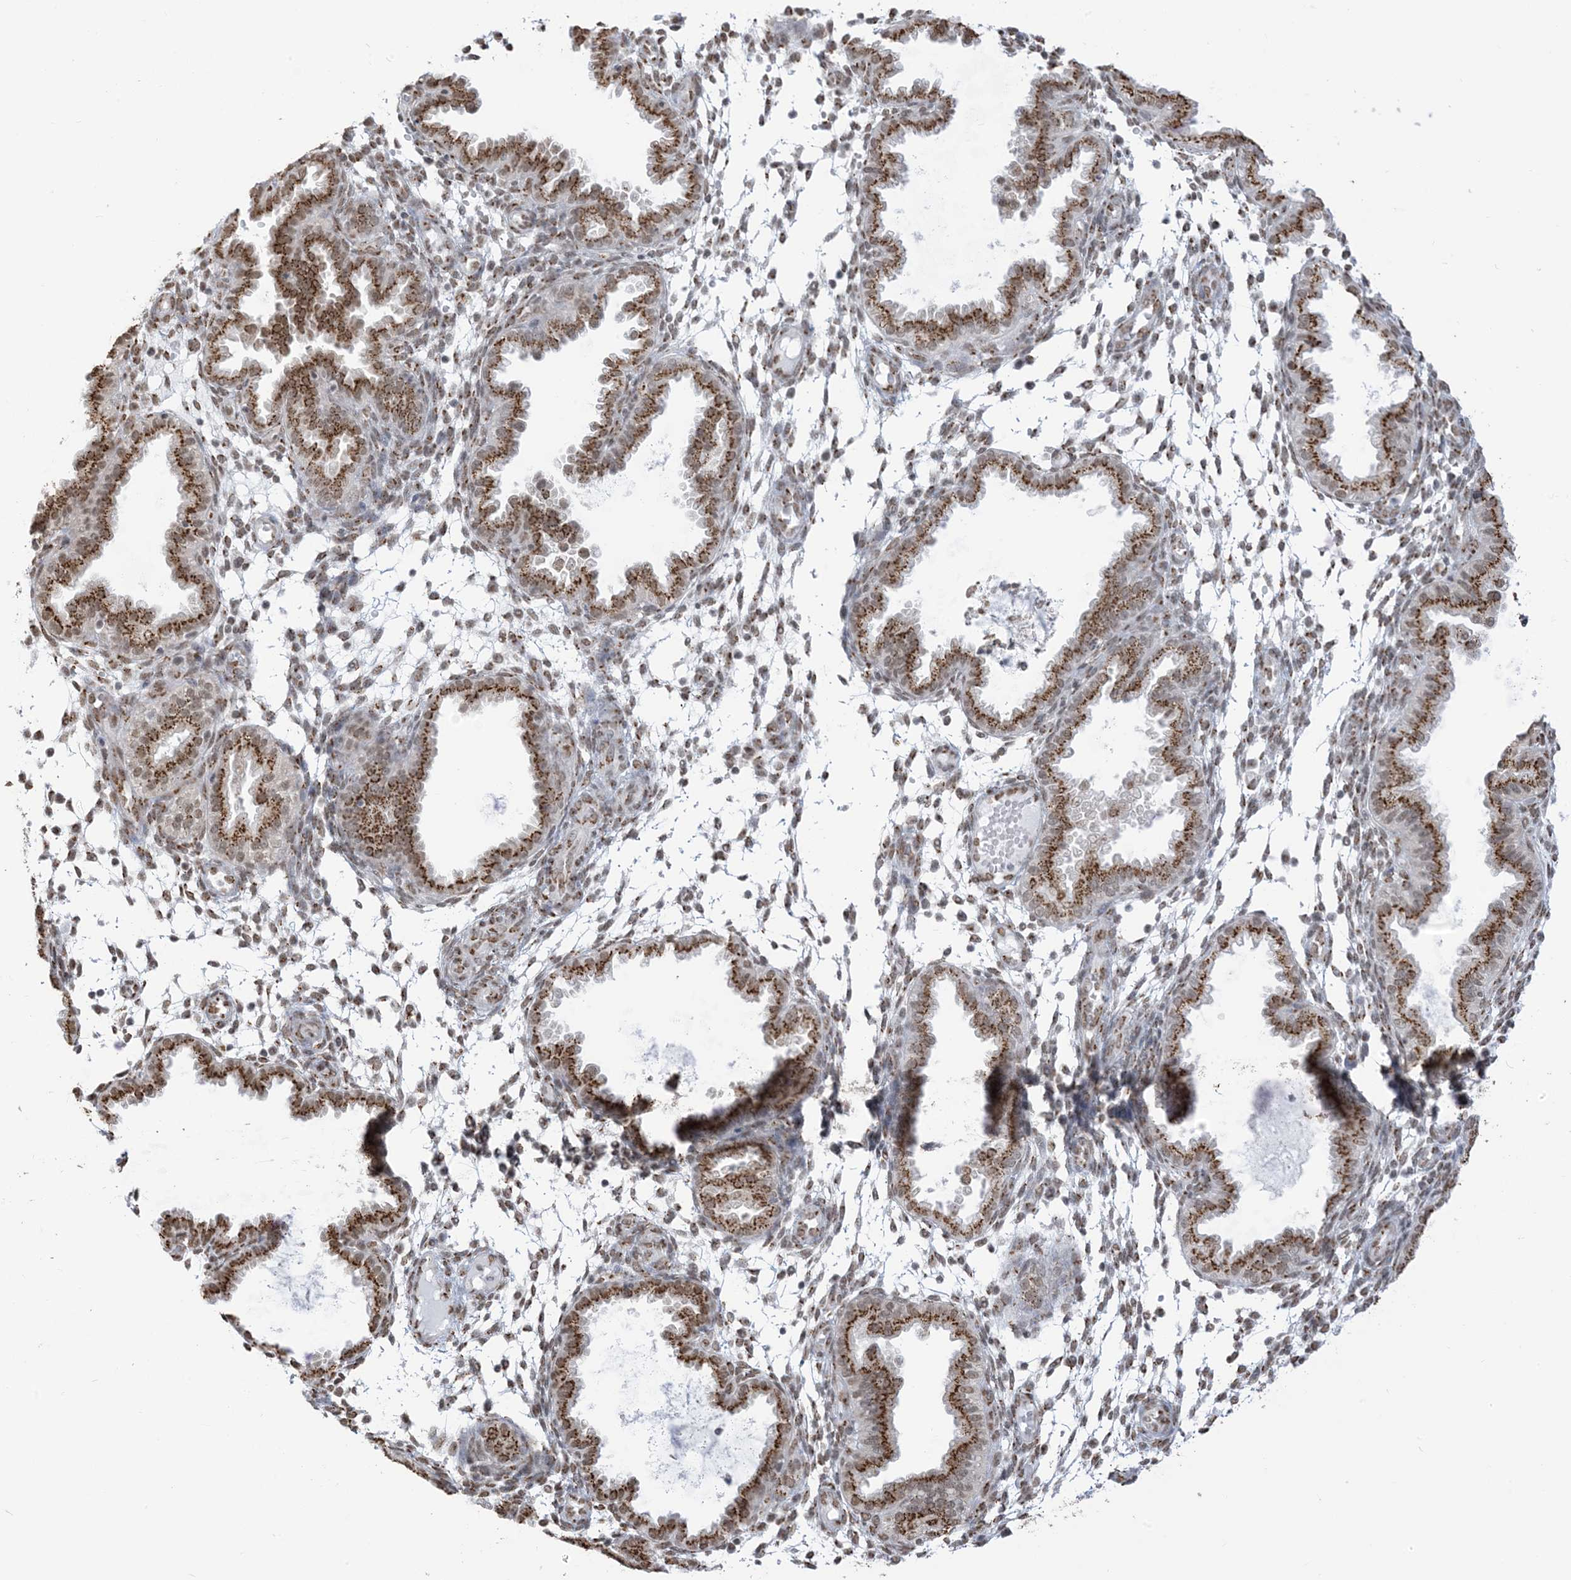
{"staining": {"intensity": "moderate", "quantity": ">75%", "location": "cytoplasmic/membranous,nuclear"}, "tissue": "endometrium", "cell_type": "Cells in endometrial stroma", "image_type": "normal", "snomed": [{"axis": "morphology", "description": "Normal tissue, NOS"}, {"axis": "topography", "description": "Endometrium"}], "caption": "Immunohistochemical staining of normal endometrium displays moderate cytoplasmic/membranous,nuclear protein positivity in approximately >75% of cells in endometrial stroma. (DAB (3,3'-diaminobenzidine) = brown stain, brightfield microscopy at high magnification).", "gene": "GPR107", "patient": {"sex": "female", "age": 33}}